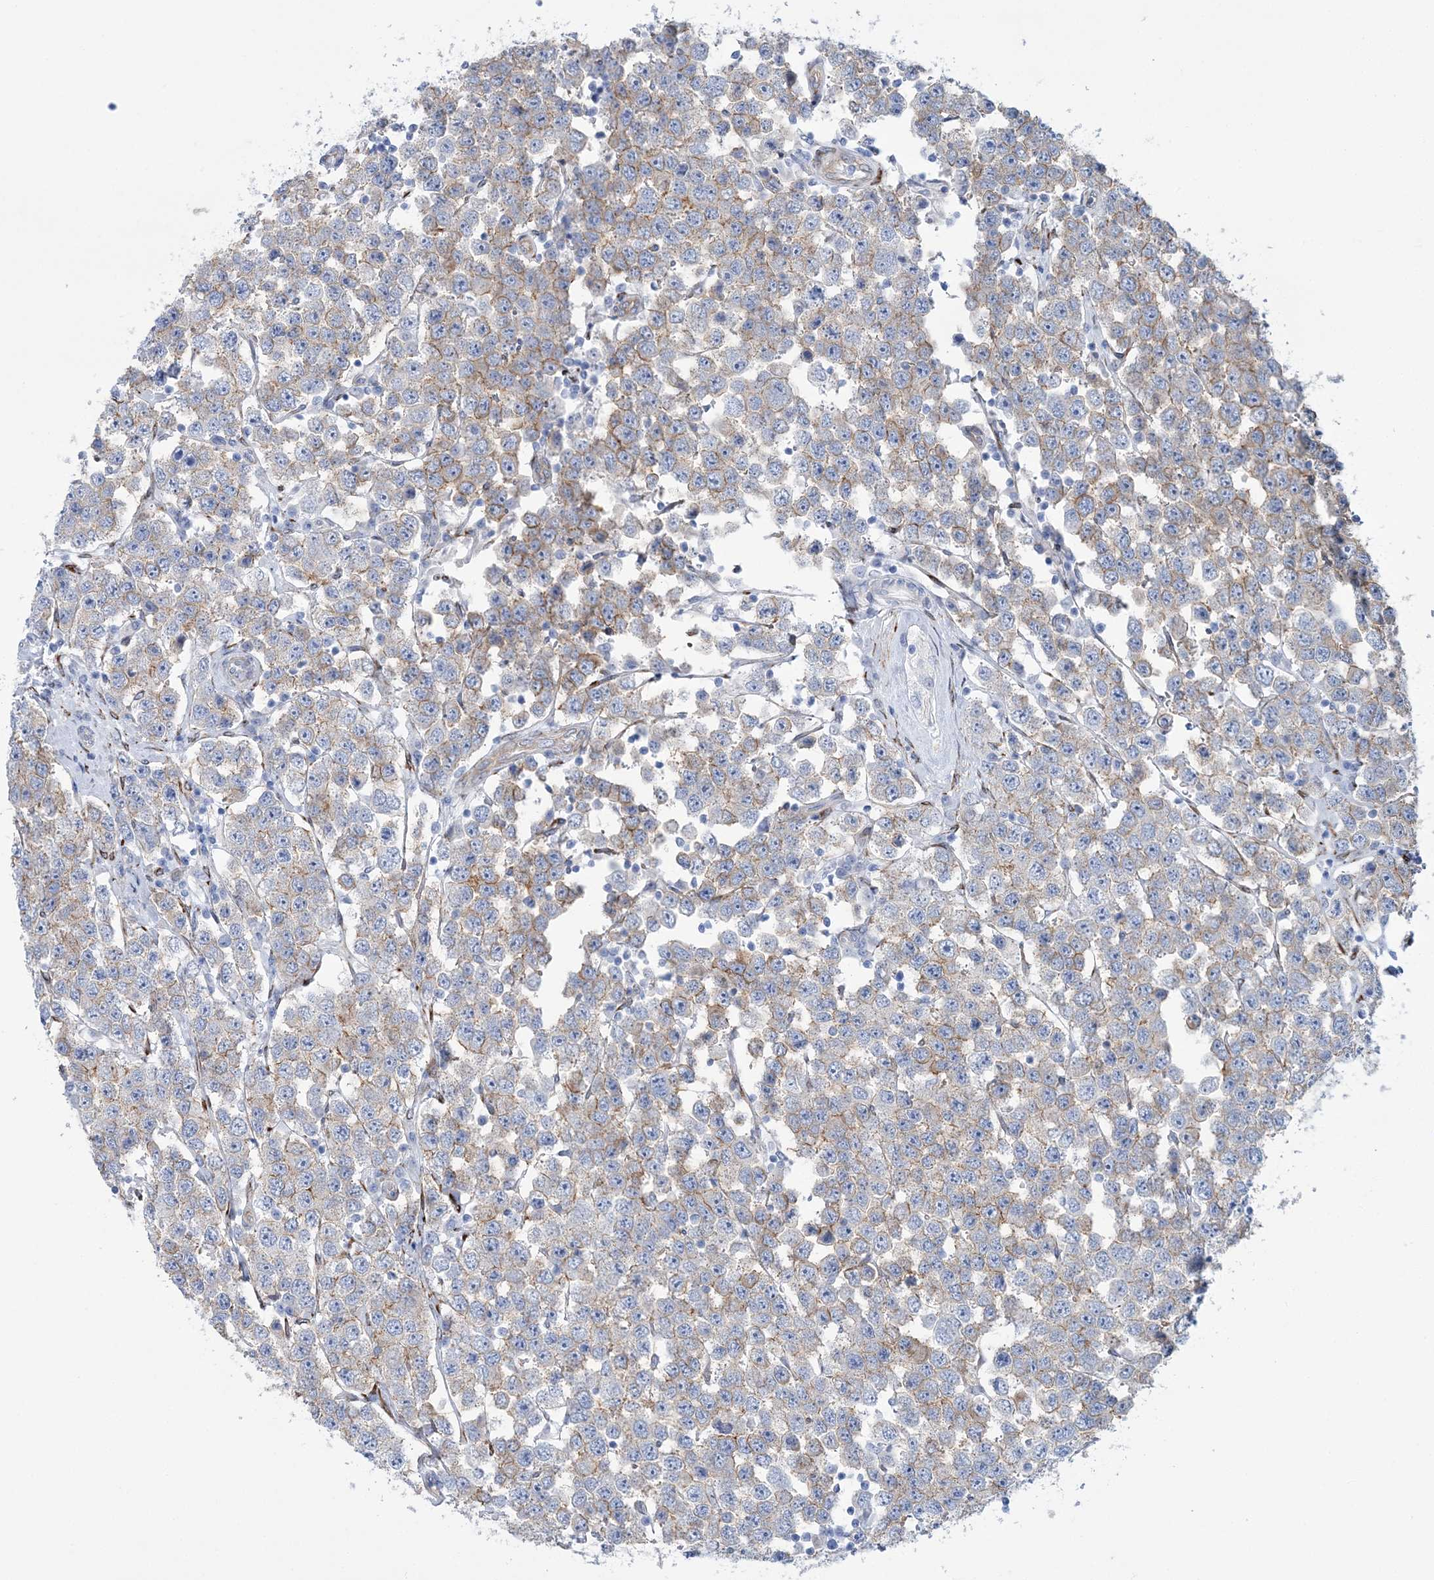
{"staining": {"intensity": "weak", "quantity": "25%-75%", "location": "cytoplasmic/membranous"}, "tissue": "testis cancer", "cell_type": "Tumor cells", "image_type": "cancer", "snomed": [{"axis": "morphology", "description": "Seminoma, NOS"}, {"axis": "topography", "description": "Testis"}], "caption": "Protein expression analysis of seminoma (testis) displays weak cytoplasmic/membranous positivity in about 25%-75% of tumor cells.", "gene": "RAB11FIP5", "patient": {"sex": "male", "age": 28}}